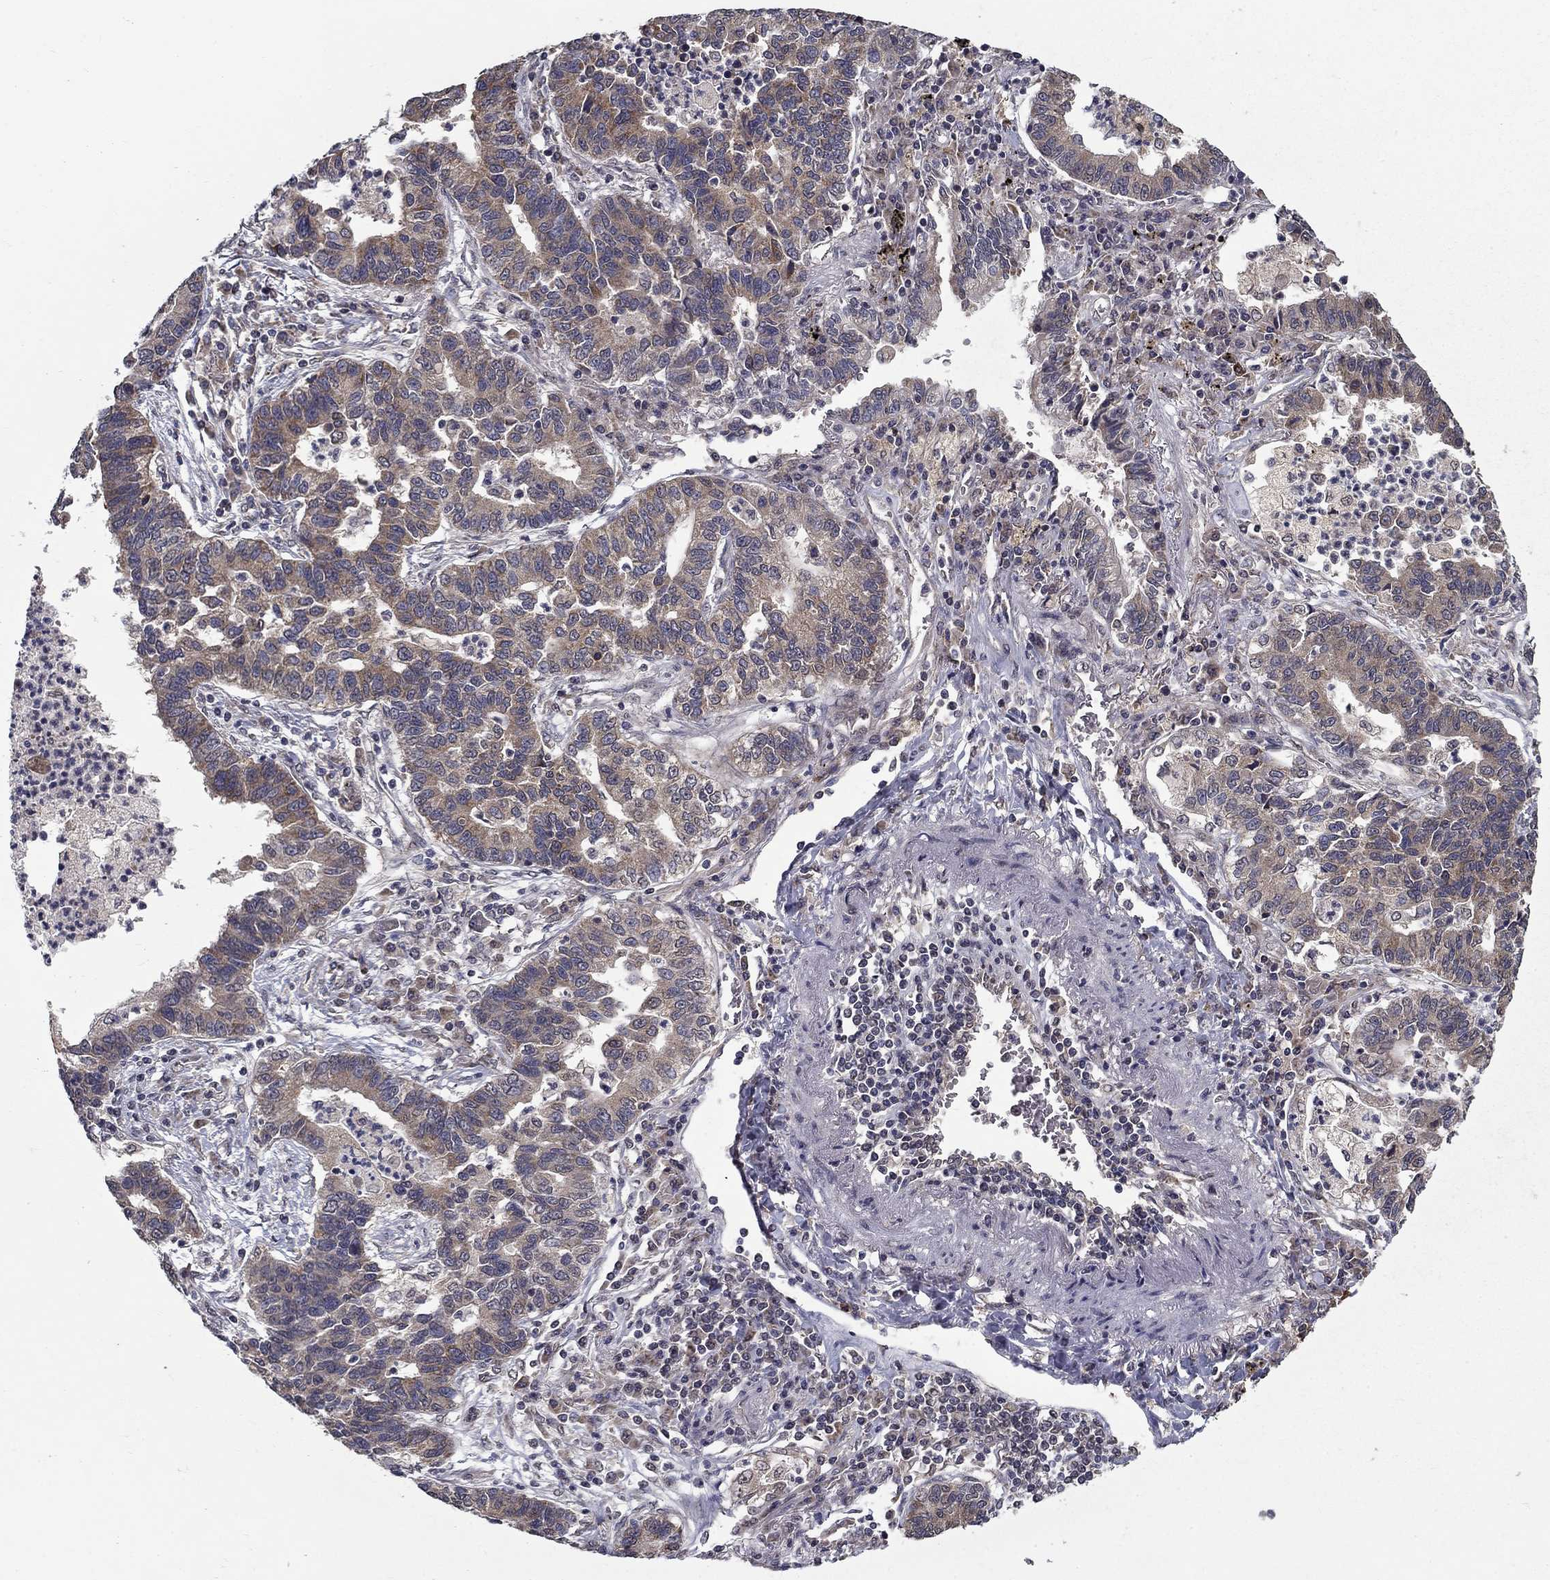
{"staining": {"intensity": "moderate", "quantity": "<25%", "location": "cytoplasmic/membranous"}, "tissue": "lung cancer", "cell_type": "Tumor cells", "image_type": "cancer", "snomed": [{"axis": "morphology", "description": "Adenocarcinoma, NOS"}, {"axis": "topography", "description": "Lung"}], "caption": "An image of lung cancer (adenocarcinoma) stained for a protein displays moderate cytoplasmic/membranous brown staining in tumor cells.", "gene": "SLC2A13", "patient": {"sex": "female", "age": 57}}